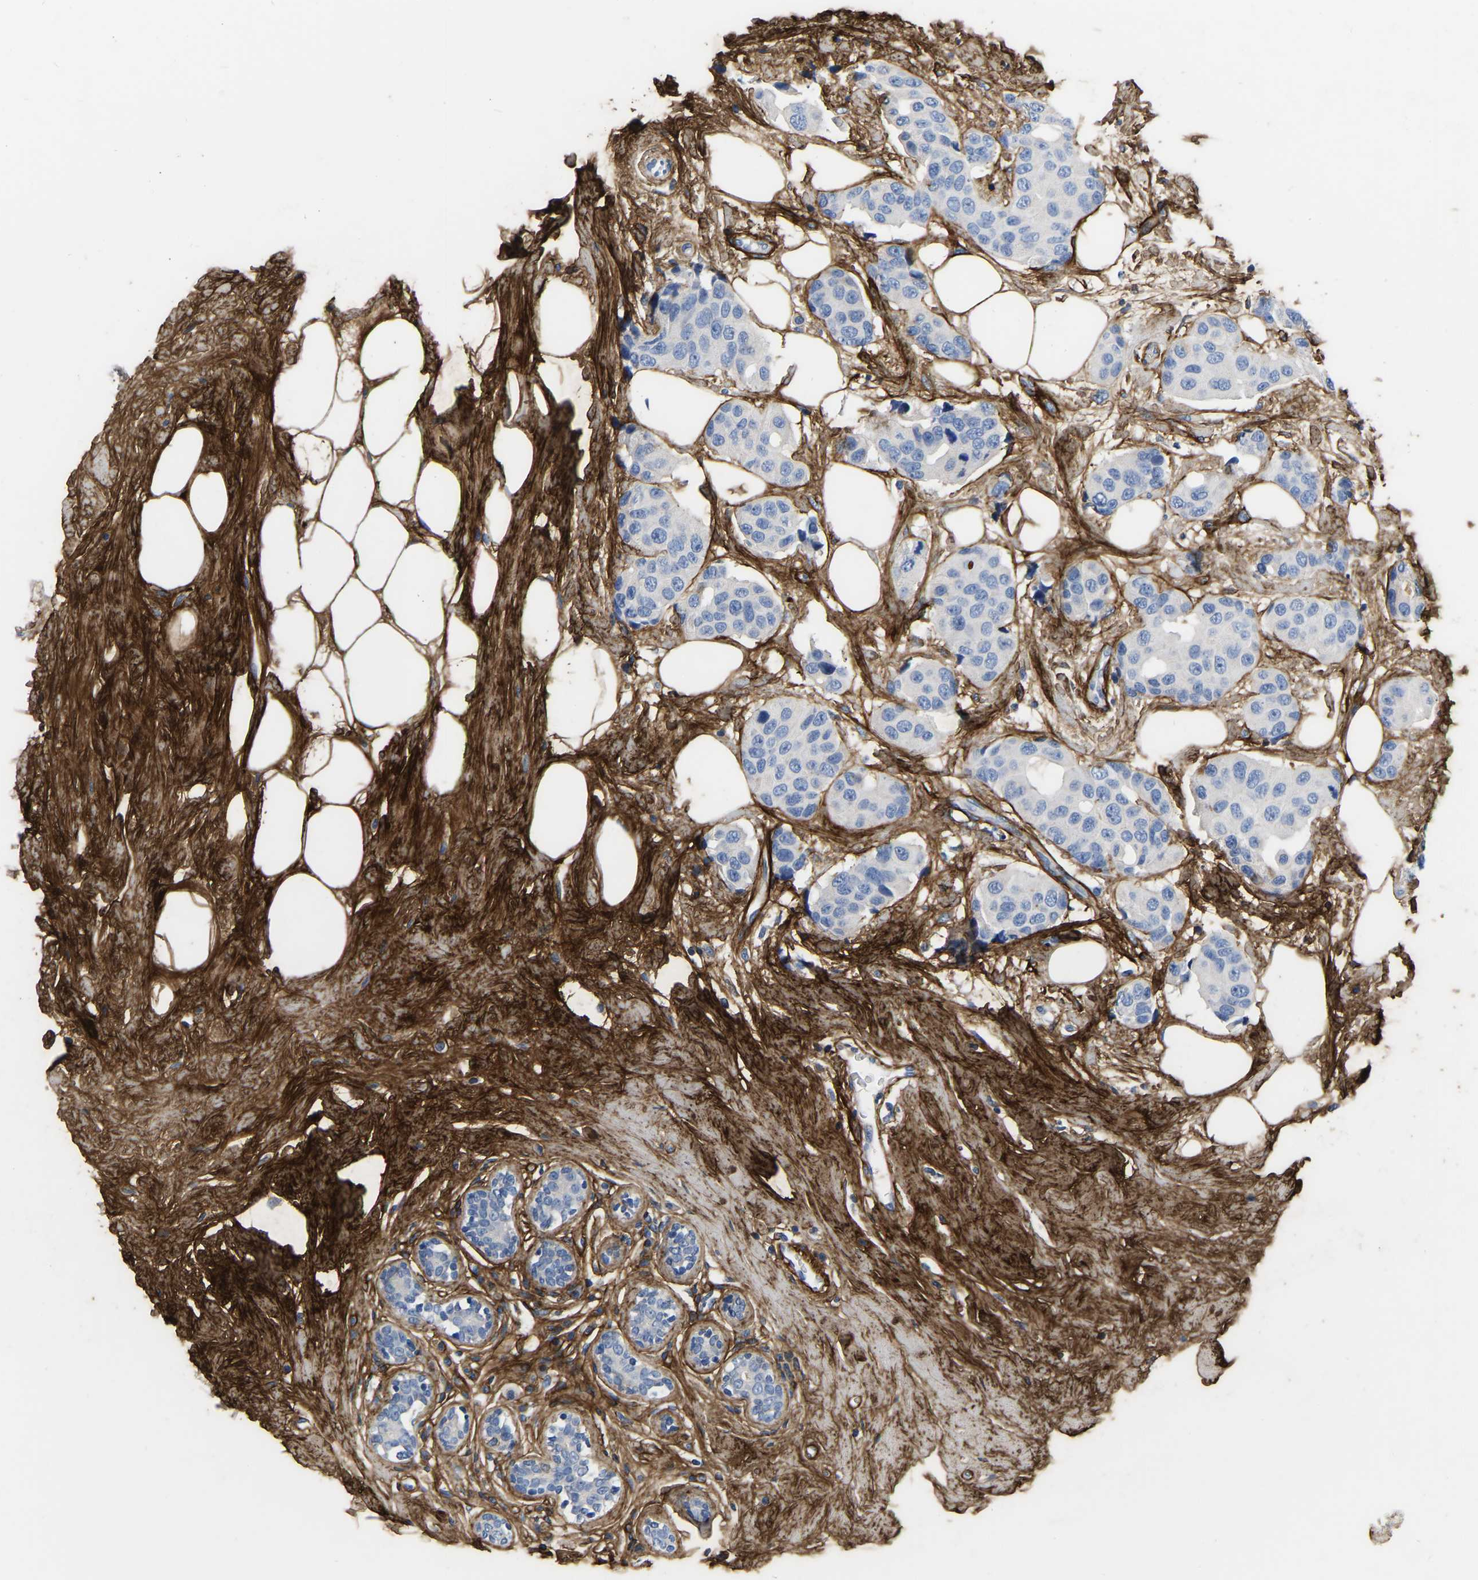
{"staining": {"intensity": "negative", "quantity": "none", "location": "none"}, "tissue": "breast cancer", "cell_type": "Tumor cells", "image_type": "cancer", "snomed": [{"axis": "morphology", "description": "Normal tissue, NOS"}, {"axis": "morphology", "description": "Duct carcinoma"}, {"axis": "topography", "description": "Breast"}], "caption": "The histopathology image exhibits no significant positivity in tumor cells of intraductal carcinoma (breast).", "gene": "COL6A1", "patient": {"sex": "female", "age": 39}}